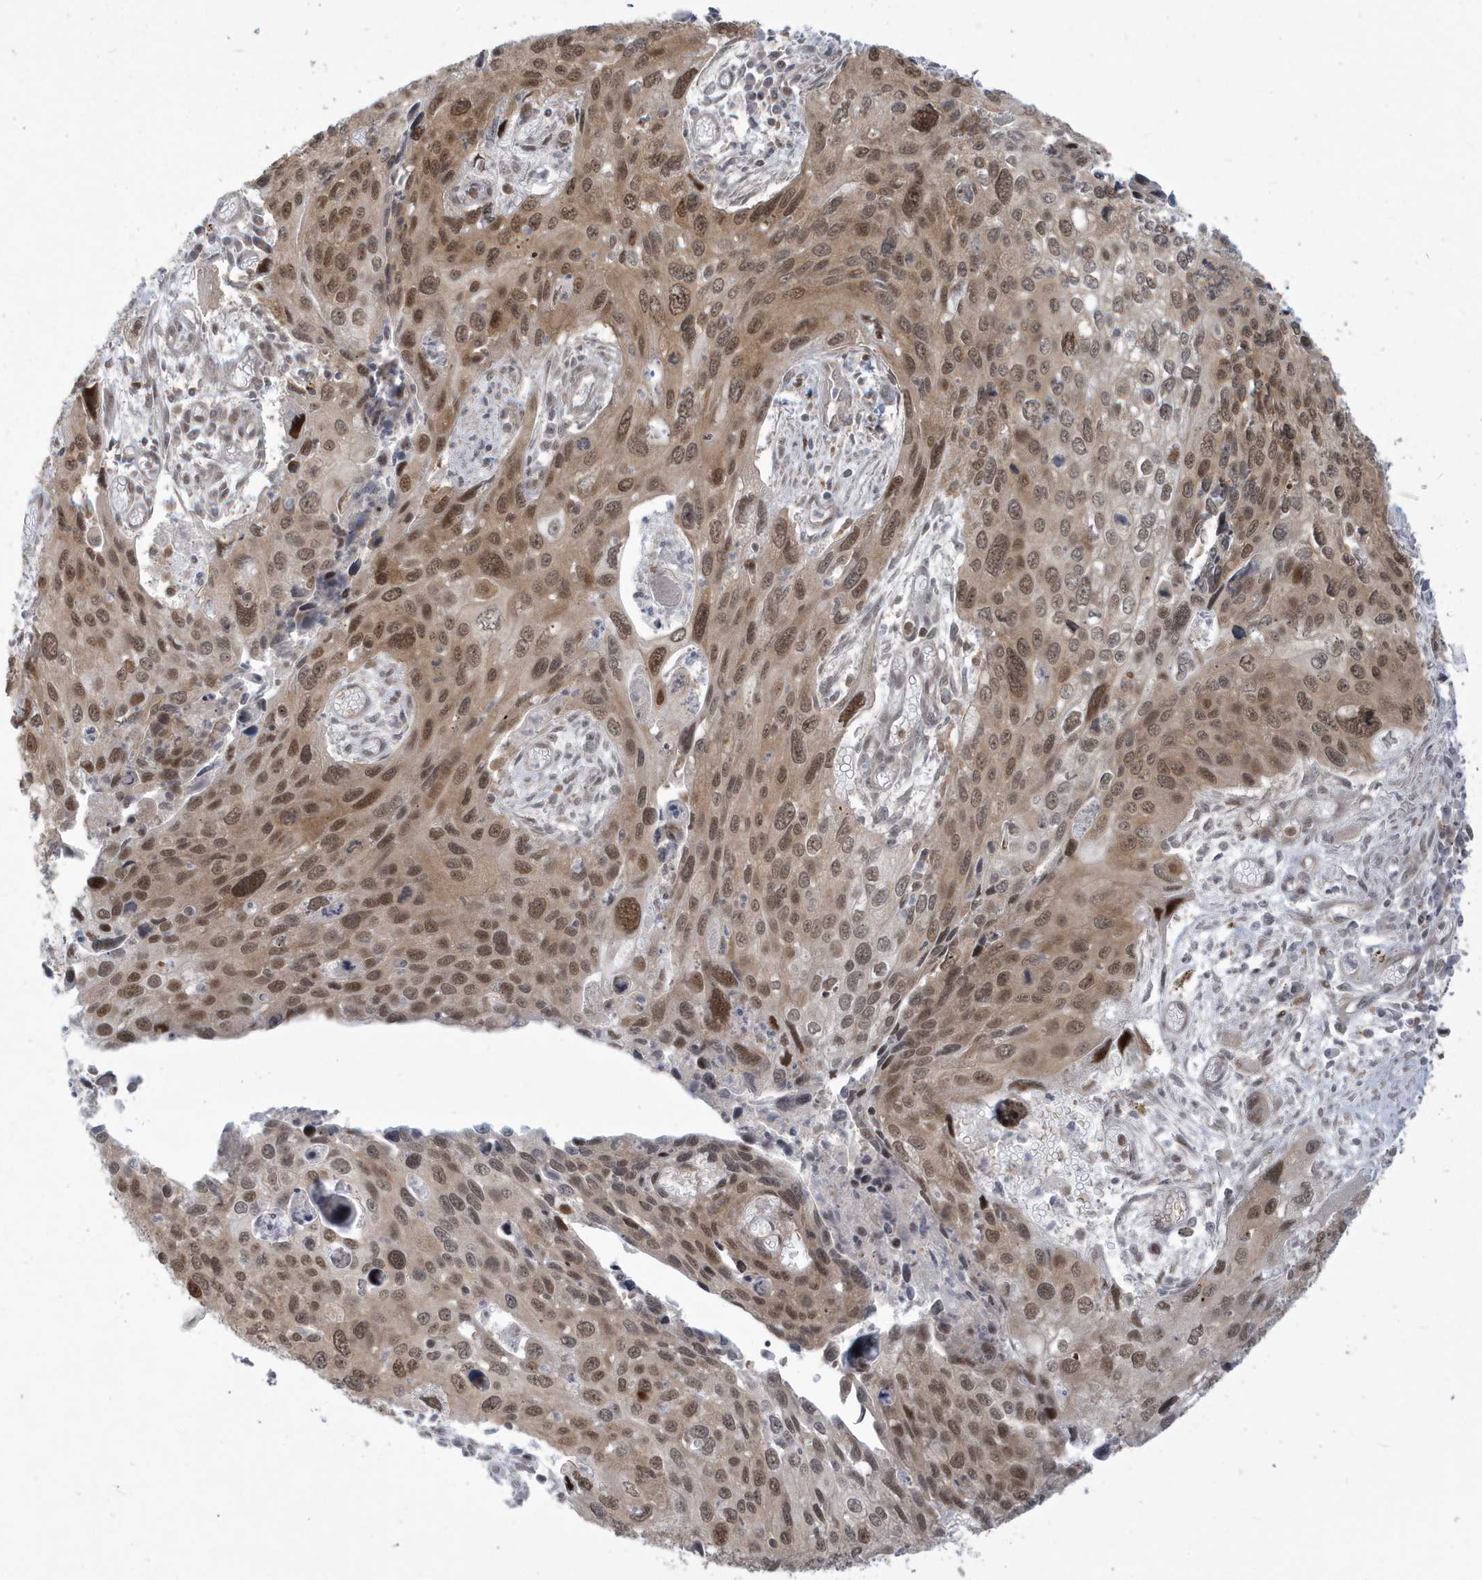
{"staining": {"intensity": "moderate", "quantity": ">75%", "location": "cytoplasmic/membranous,nuclear"}, "tissue": "cervical cancer", "cell_type": "Tumor cells", "image_type": "cancer", "snomed": [{"axis": "morphology", "description": "Squamous cell carcinoma, NOS"}, {"axis": "topography", "description": "Cervix"}], "caption": "Protein expression analysis of human squamous cell carcinoma (cervical) reveals moderate cytoplasmic/membranous and nuclear positivity in approximately >75% of tumor cells.", "gene": "C1orf52", "patient": {"sex": "female", "age": 55}}